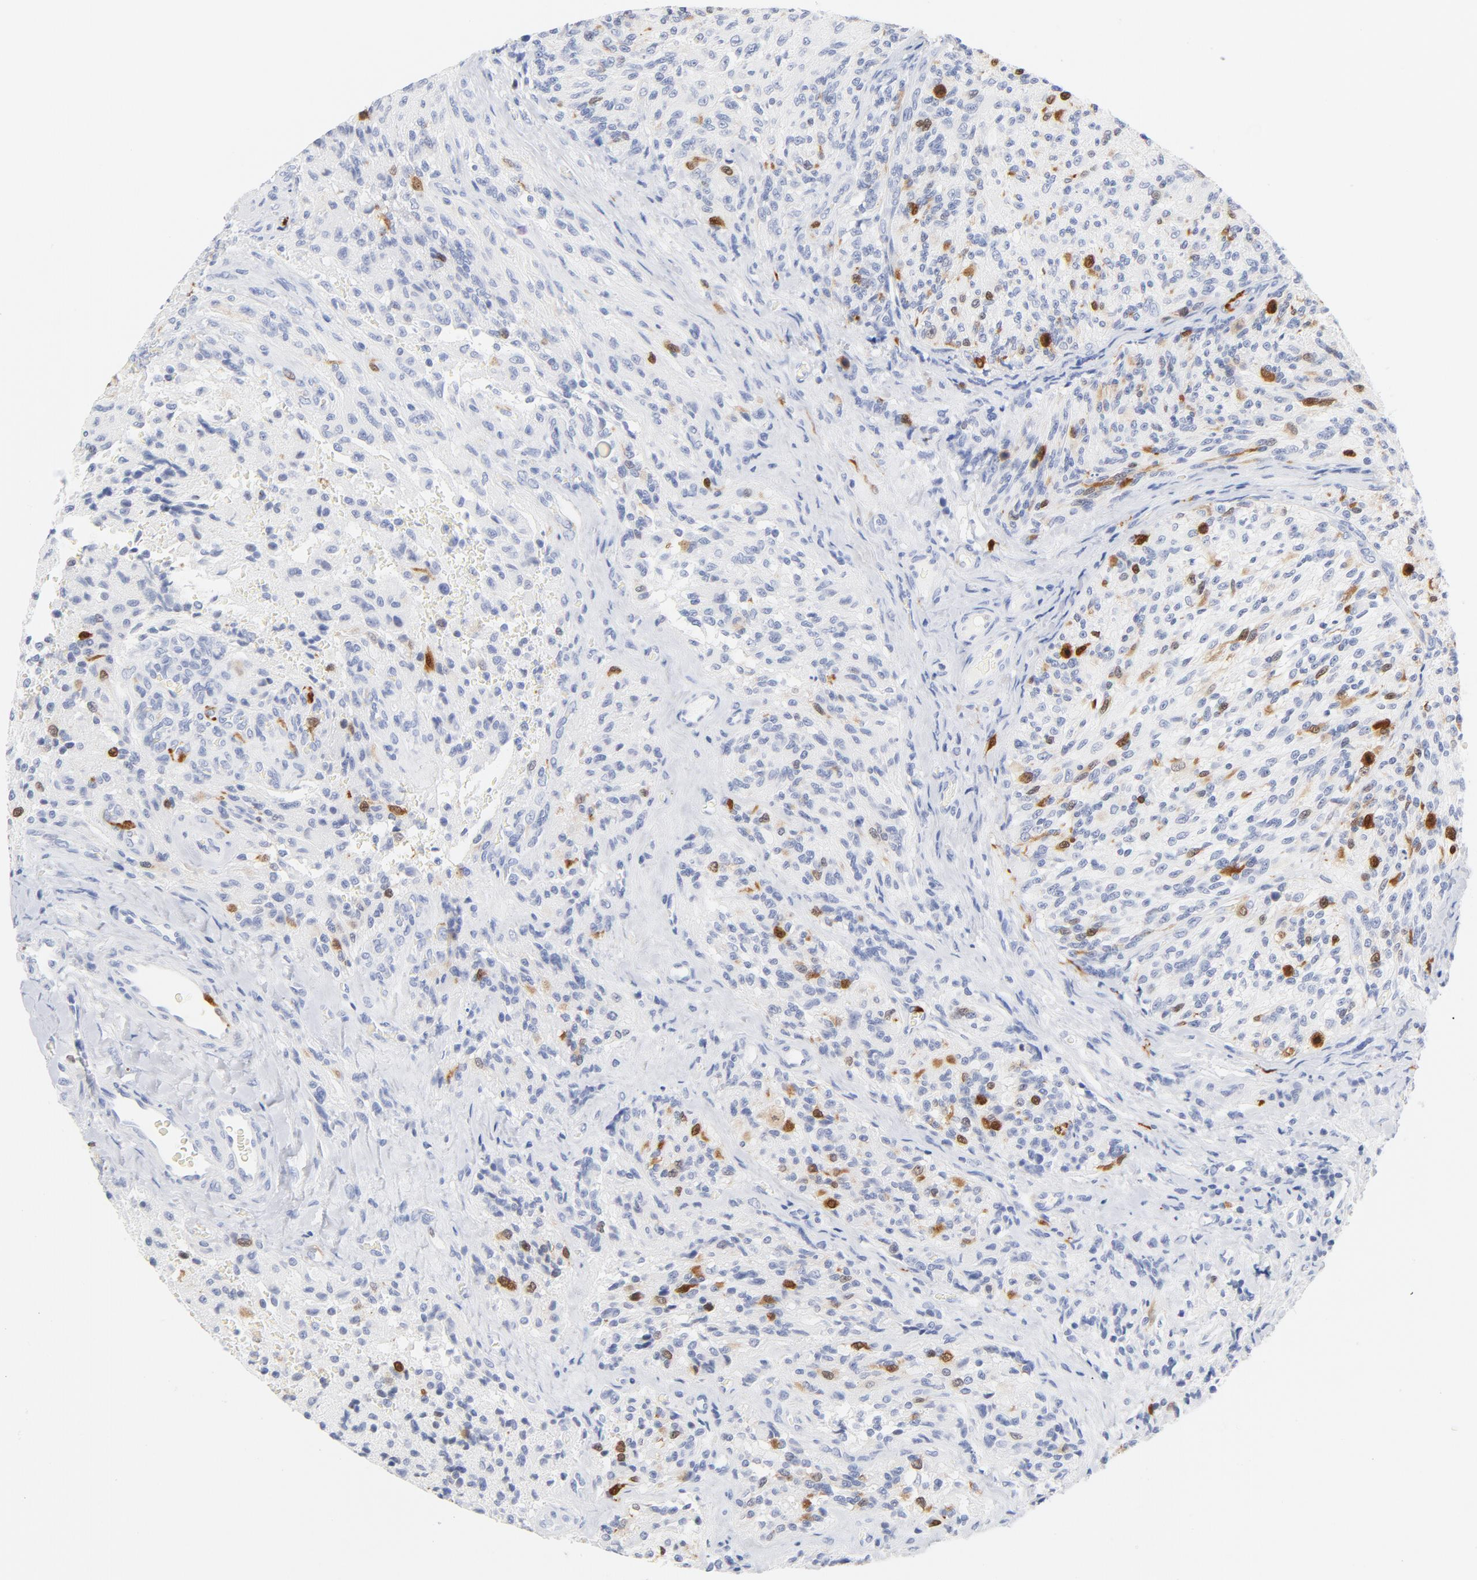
{"staining": {"intensity": "strong", "quantity": "<25%", "location": "nuclear"}, "tissue": "glioma", "cell_type": "Tumor cells", "image_type": "cancer", "snomed": [{"axis": "morphology", "description": "Normal tissue, NOS"}, {"axis": "morphology", "description": "Glioma, malignant, High grade"}, {"axis": "topography", "description": "Cerebral cortex"}], "caption": "IHC (DAB (3,3'-diaminobenzidine)) staining of human malignant high-grade glioma exhibits strong nuclear protein staining in approximately <25% of tumor cells.", "gene": "CDC20", "patient": {"sex": "male", "age": 56}}